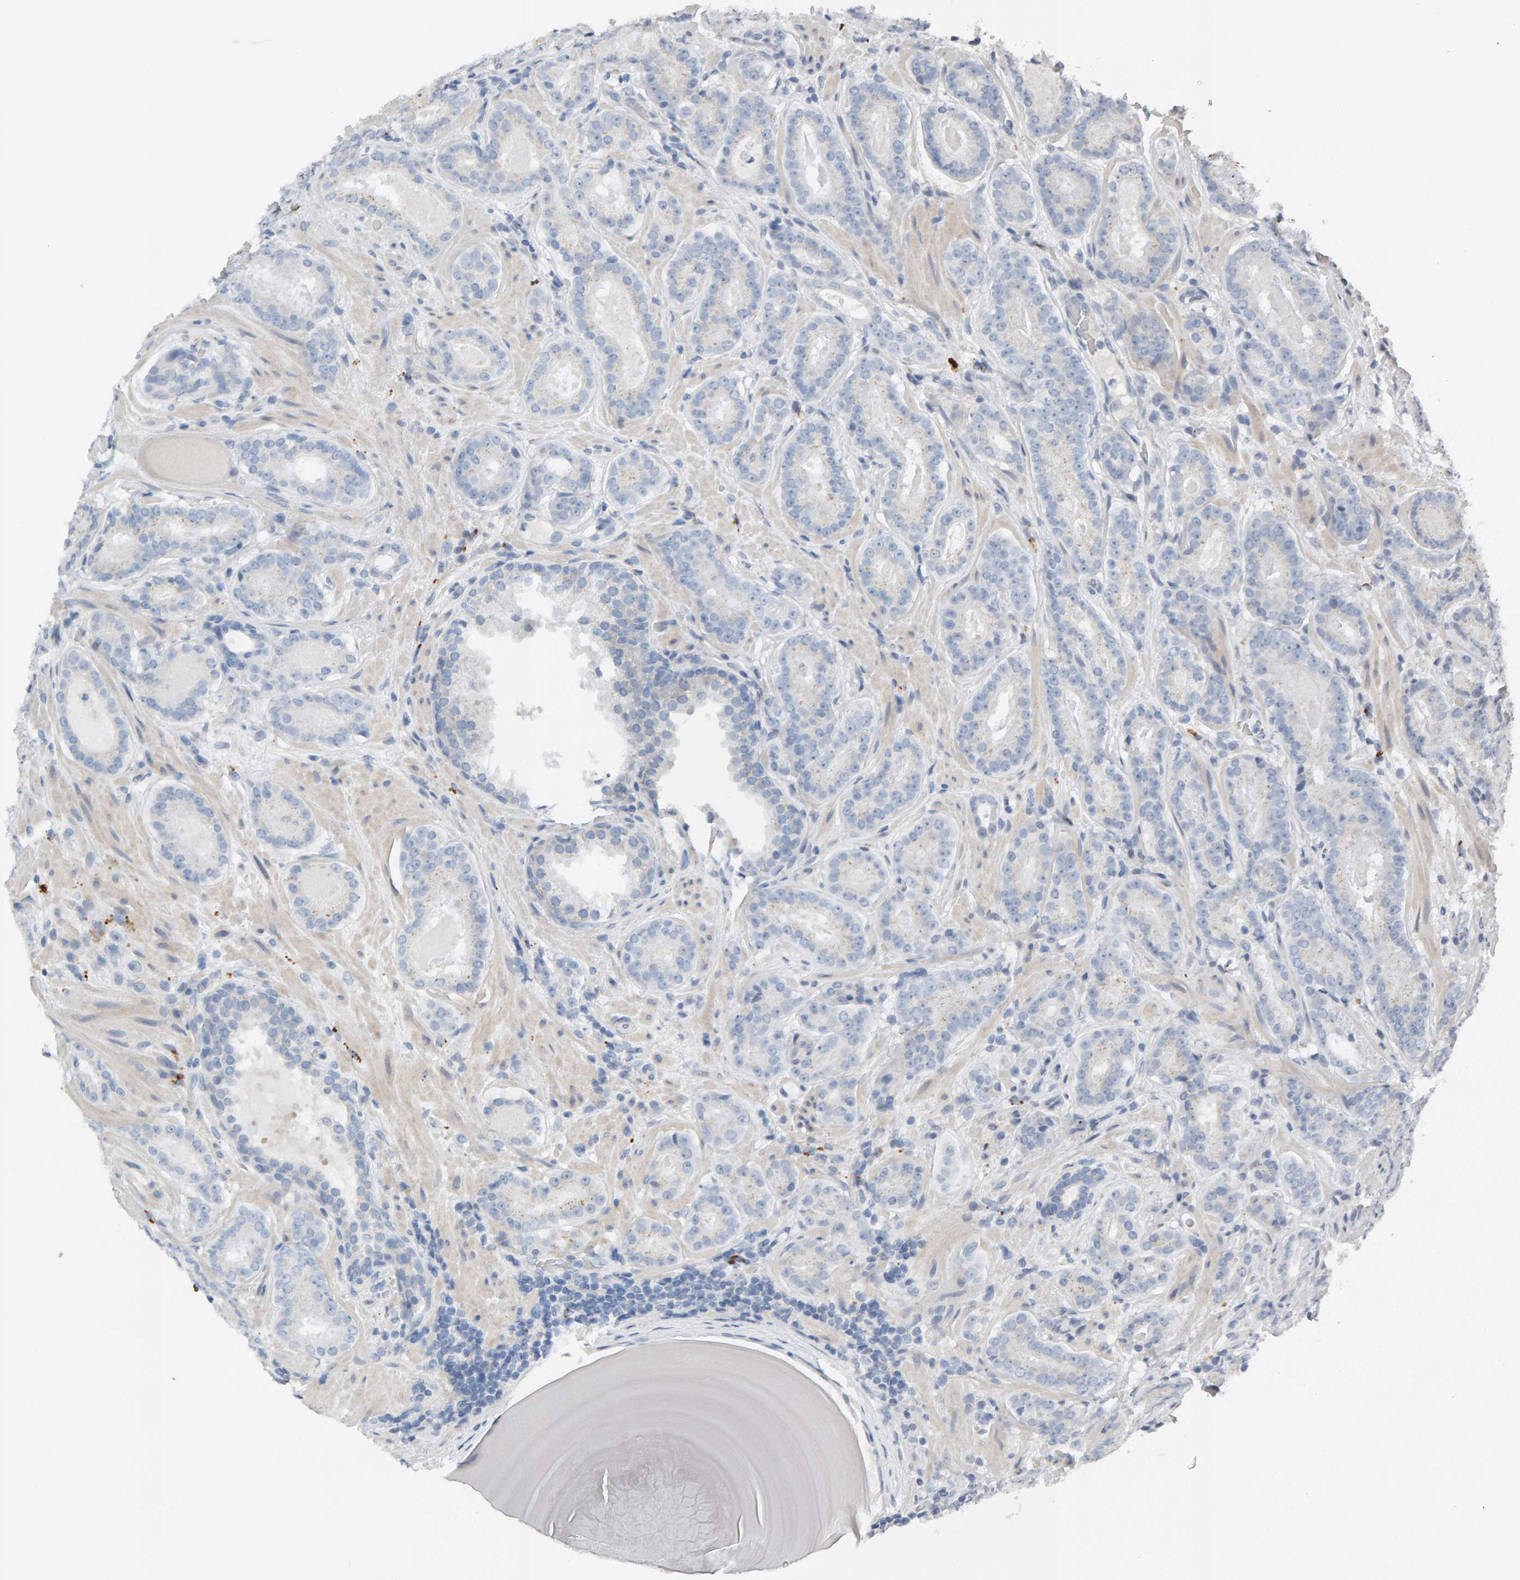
{"staining": {"intensity": "negative", "quantity": "none", "location": "none"}, "tissue": "prostate cancer", "cell_type": "Tumor cells", "image_type": "cancer", "snomed": [{"axis": "morphology", "description": "Adenocarcinoma, Low grade"}, {"axis": "topography", "description": "Prostate"}], "caption": "This image is of prostate cancer stained with immunohistochemistry (IHC) to label a protein in brown with the nuclei are counter-stained blue. There is no expression in tumor cells. (Stains: DAB (3,3'-diaminobenzidine) immunohistochemistry (IHC) with hematoxylin counter stain, Microscopy: brightfield microscopy at high magnification).", "gene": "IPPK", "patient": {"sex": "male", "age": 69}}